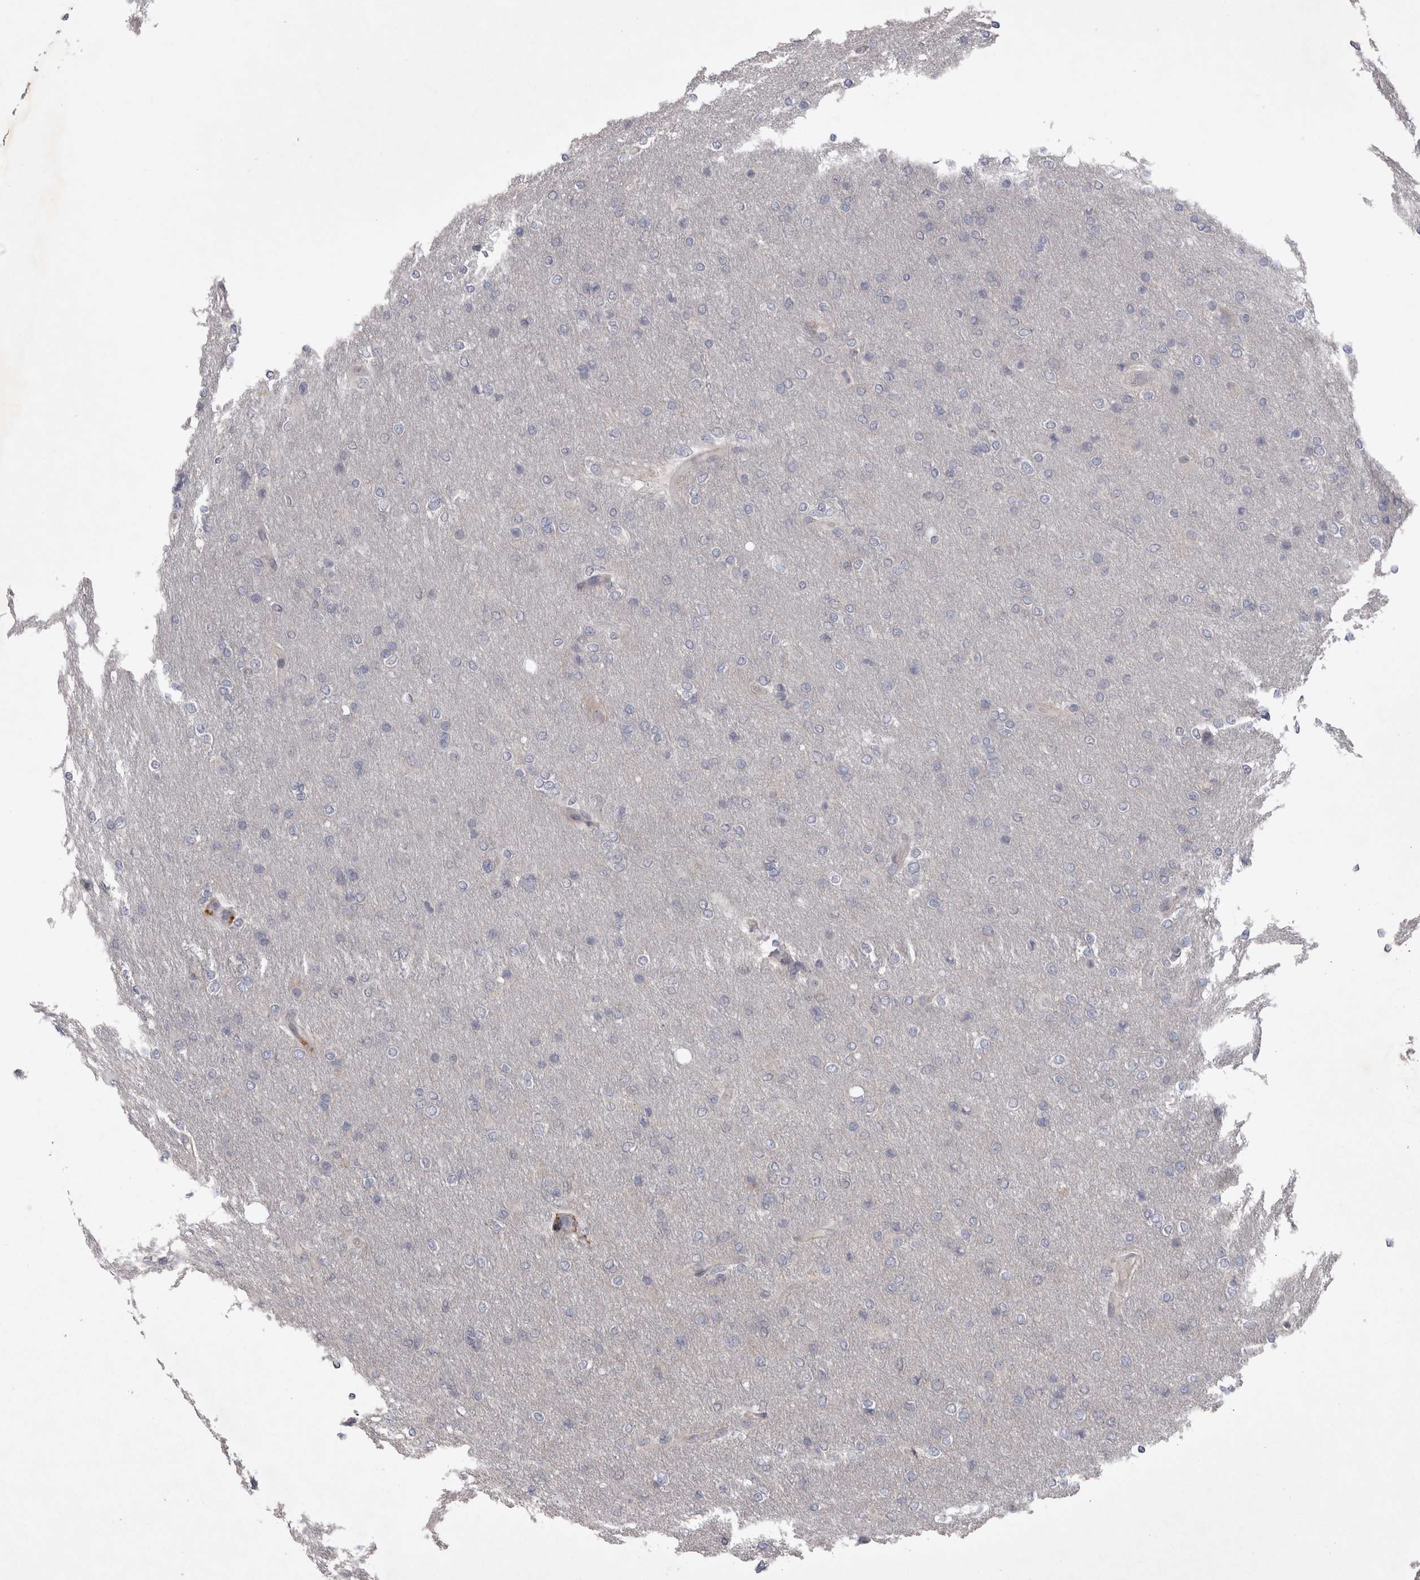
{"staining": {"intensity": "negative", "quantity": "none", "location": "none"}, "tissue": "glioma", "cell_type": "Tumor cells", "image_type": "cancer", "snomed": [{"axis": "morphology", "description": "Glioma, malignant, High grade"}, {"axis": "topography", "description": "Cerebral cortex"}], "caption": "Glioma was stained to show a protein in brown. There is no significant positivity in tumor cells.", "gene": "CTBS", "patient": {"sex": "female", "age": 36}}